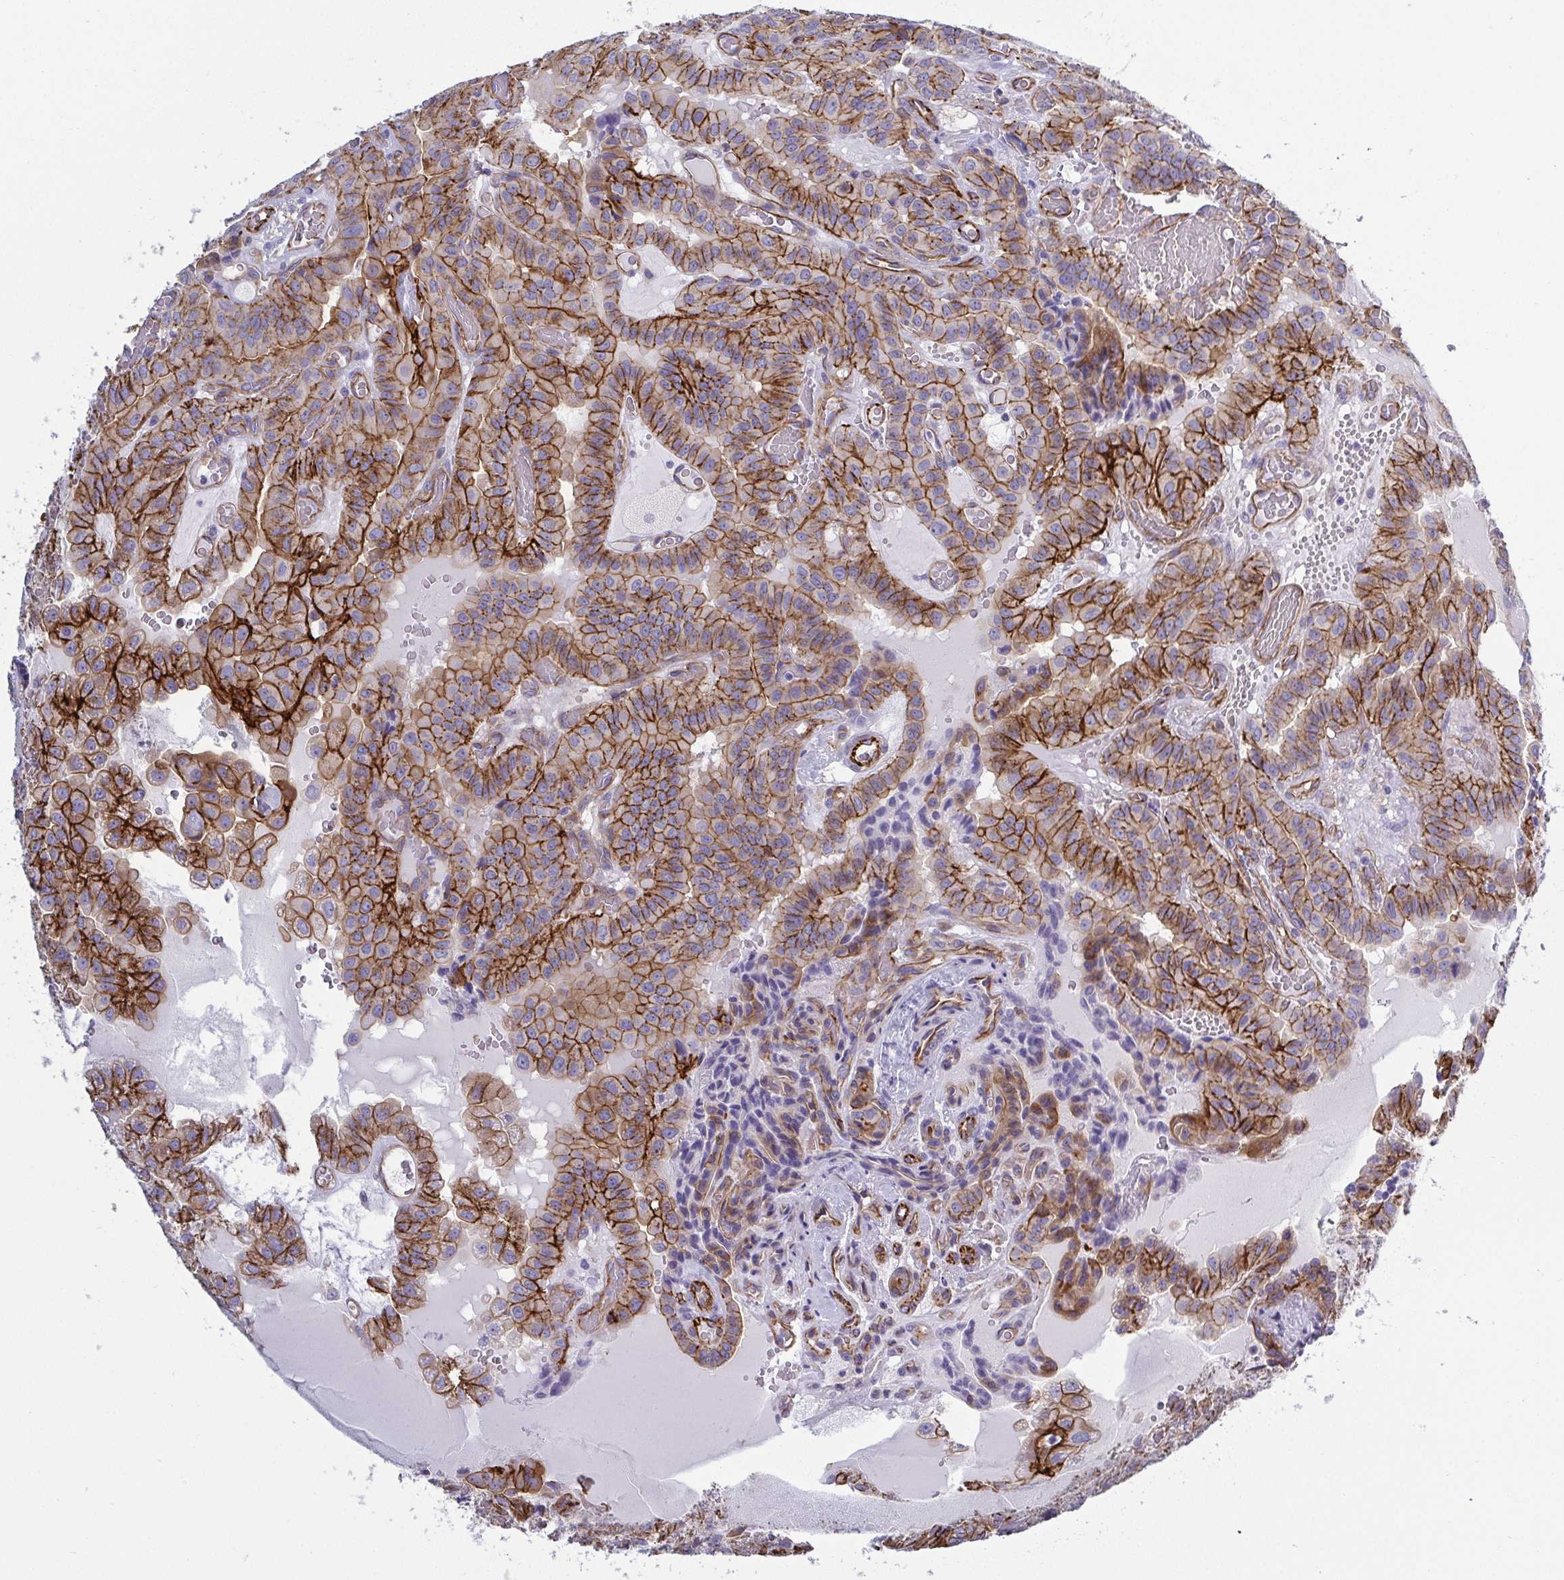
{"staining": {"intensity": "strong", "quantity": "25%-75%", "location": "cytoplasmic/membranous"}, "tissue": "thyroid cancer", "cell_type": "Tumor cells", "image_type": "cancer", "snomed": [{"axis": "morphology", "description": "Papillary adenocarcinoma, NOS"}, {"axis": "morphology", "description": "Papillary adenoma metastatic"}, {"axis": "topography", "description": "Thyroid gland"}], "caption": "Brown immunohistochemical staining in human thyroid papillary adenoma metastatic shows strong cytoplasmic/membranous expression in approximately 25%-75% of tumor cells.", "gene": "LIMA1", "patient": {"sex": "male", "age": 87}}